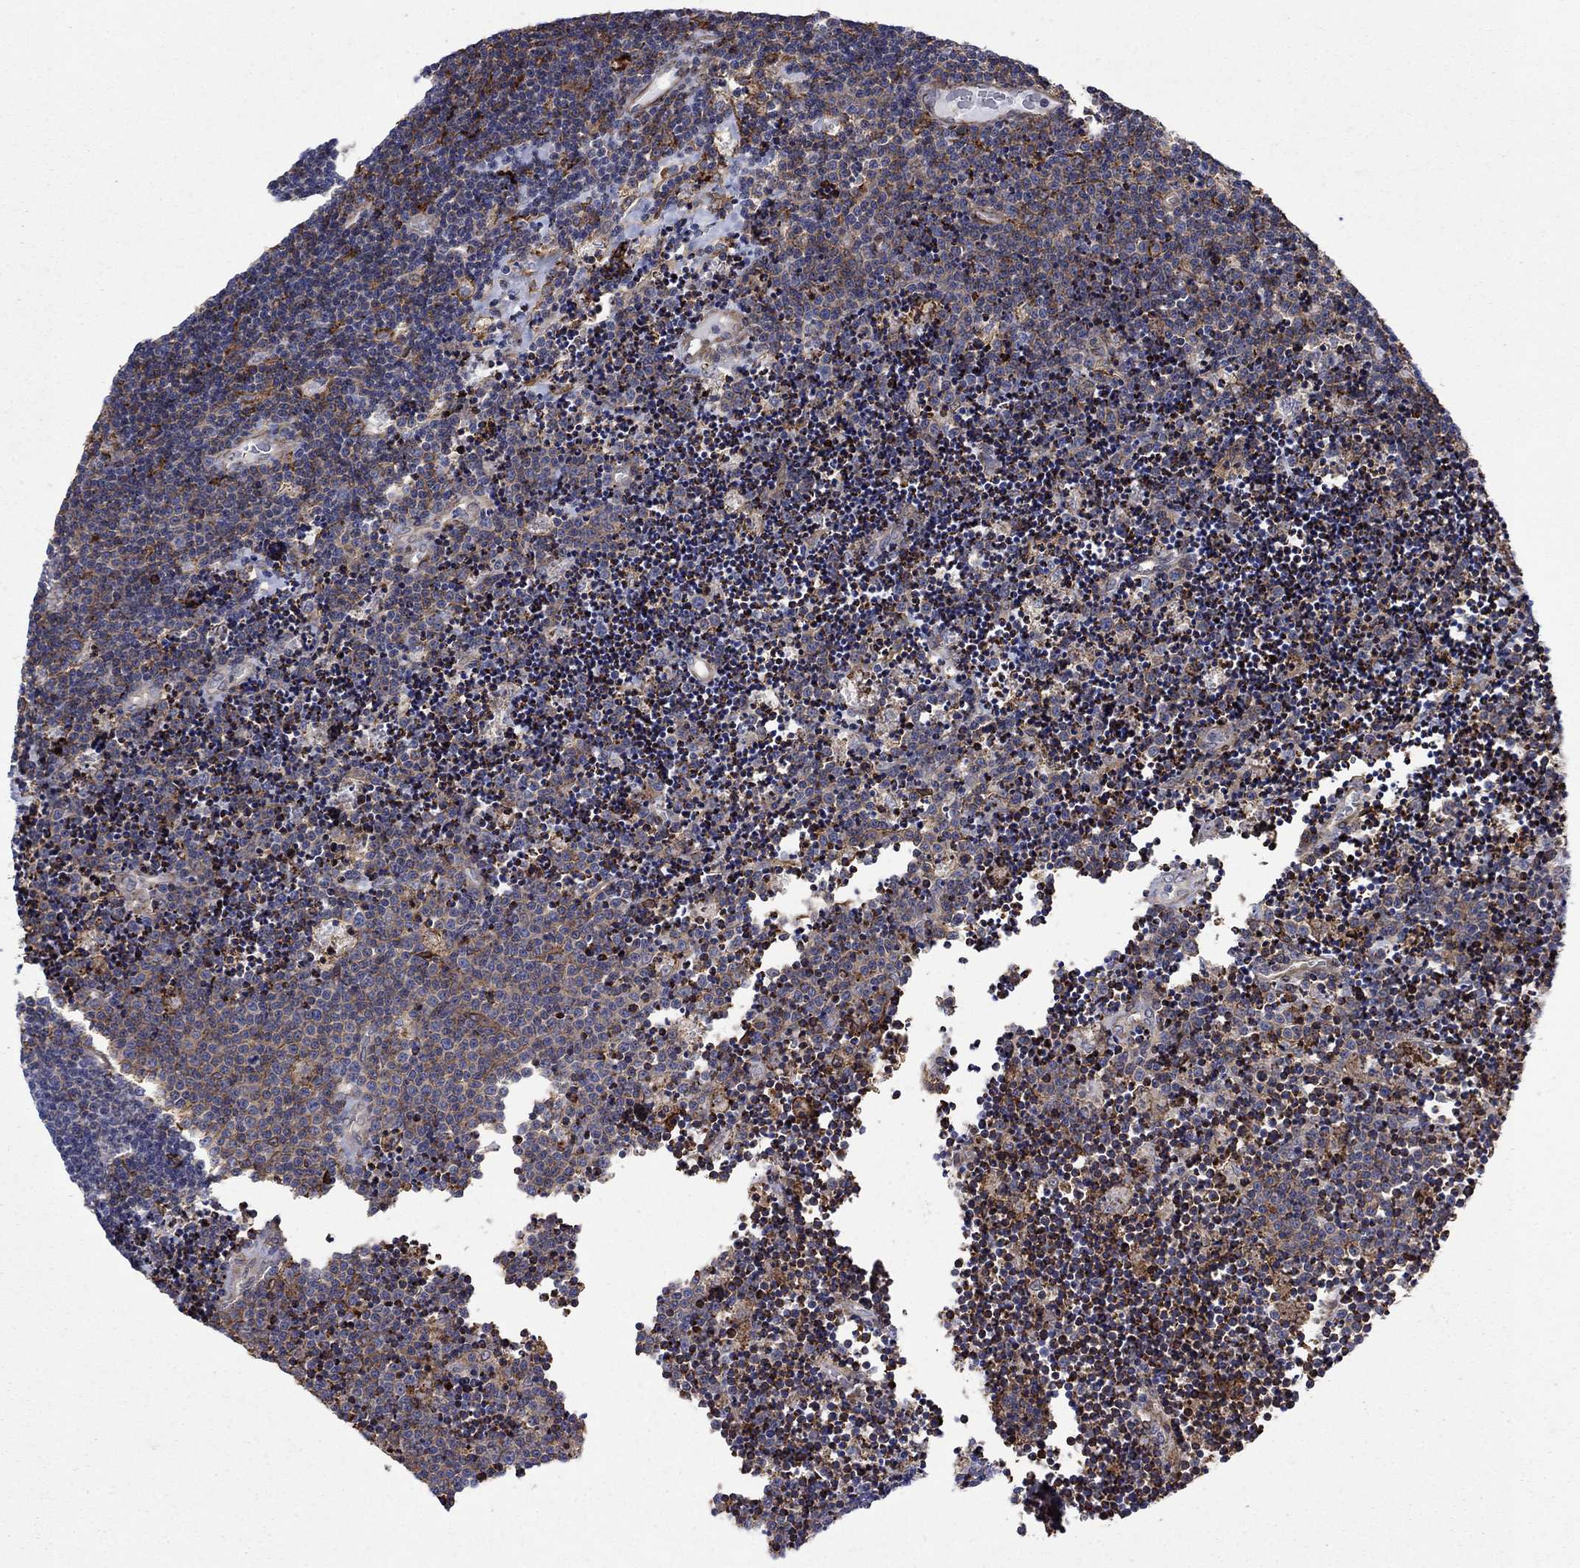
{"staining": {"intensity": "negative", "quantity": "none", "location": "none"}, "tissue": "lymphoma", "cell_type": "Tumor cells", "image_type": "cancer", "snomed": [{"axis": "morphology", "description": "Malignant lymphoma, non-Hodgkin's type, Low grade"}, {"axis": "topography", "description": "Brain"}], "caption": "Lymphoma stained for a protein using immunohistochemistry exhibits no positivity tumor cells.", "gene": "PLAU", "patient": {"sex": "female", "age": 66}}